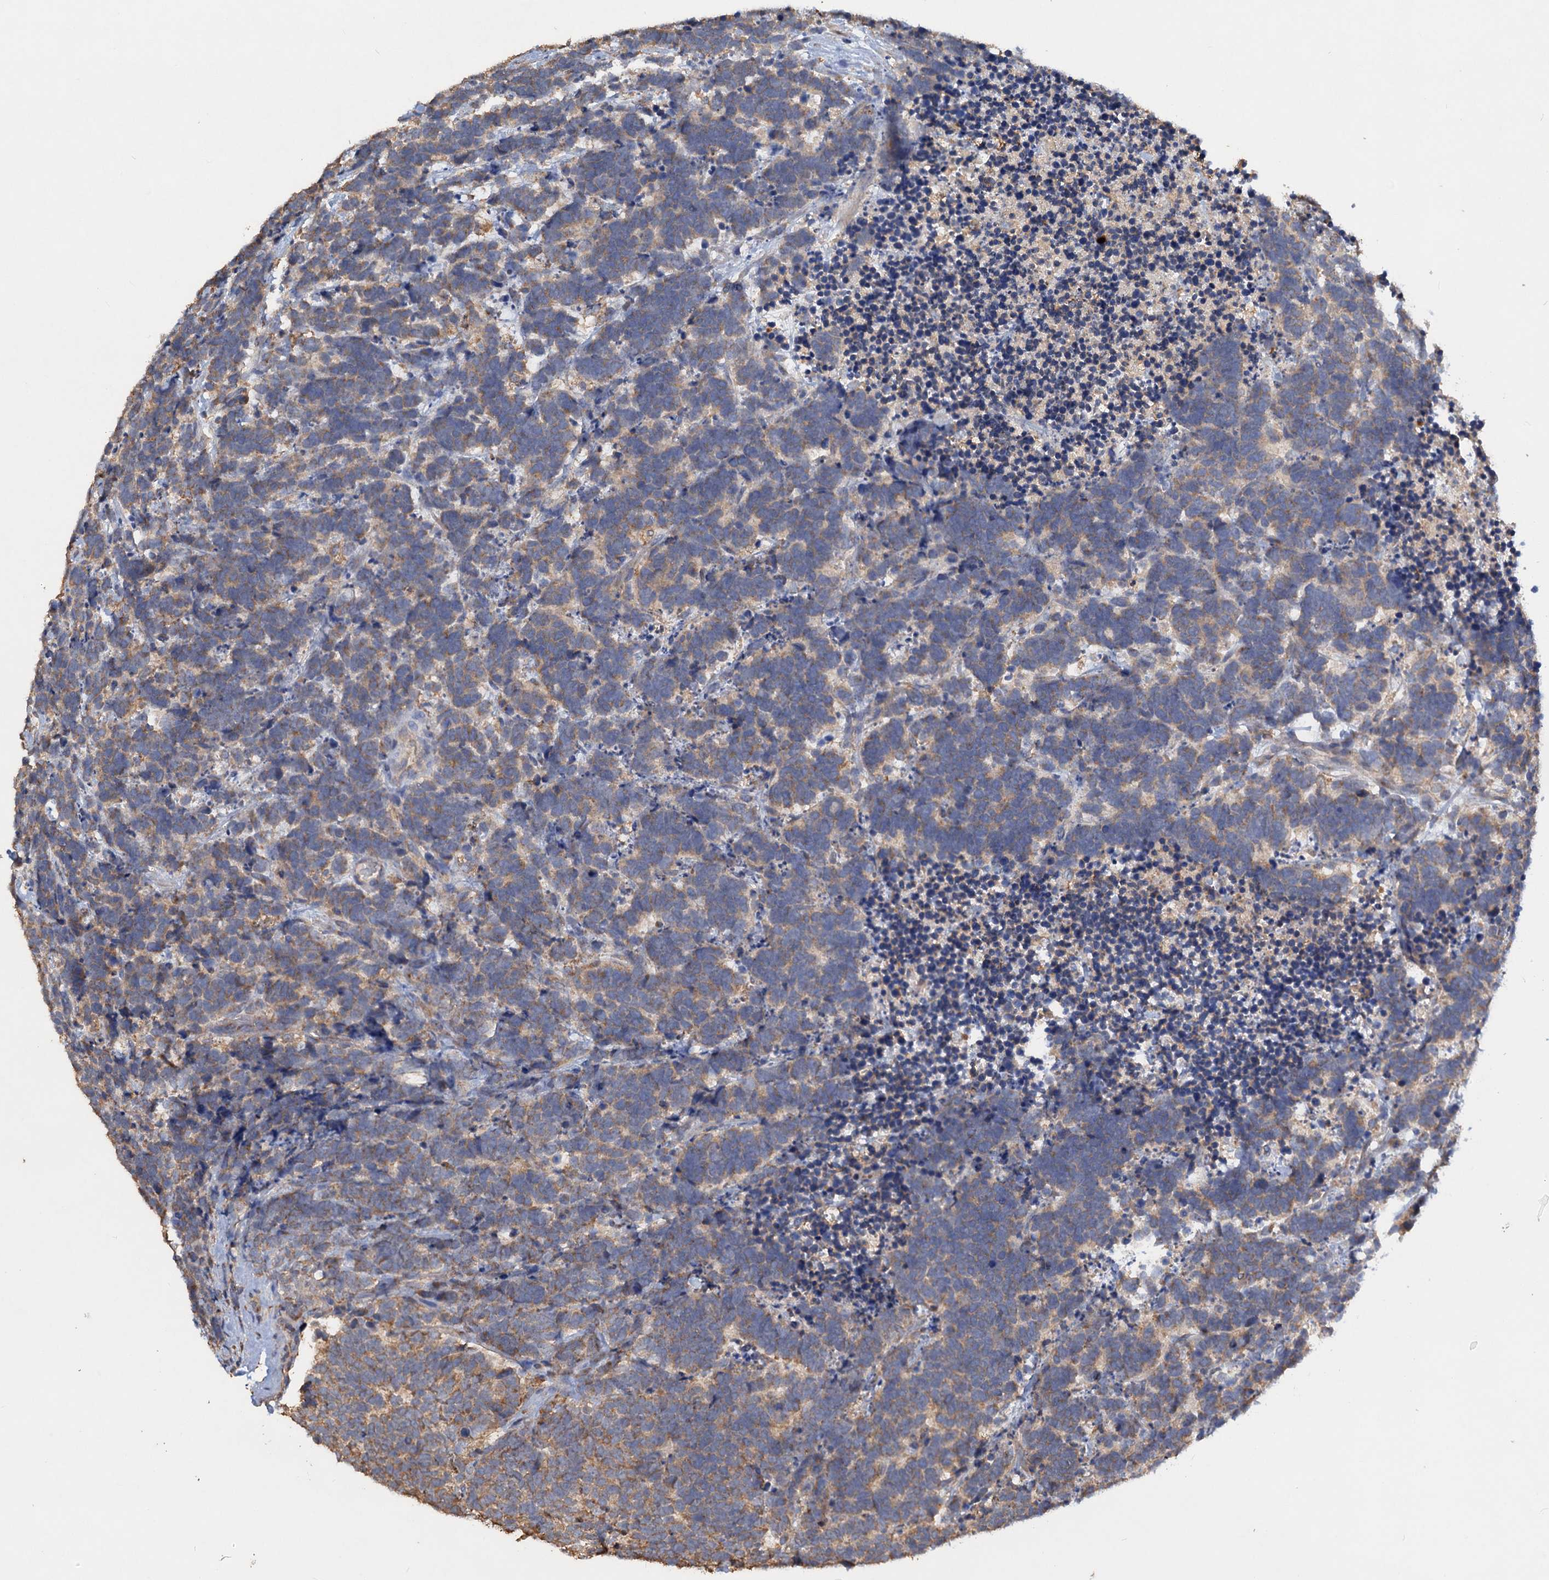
{"staining": {"intensity": "weak", "quantity": ">75%", "location": "cytoplasmic/membranous"}, "tissue": "carcinoid", "cell_type": "Tumor cells", "image_type": "cancer", "snomed": [{"axis": "morphology", "description": "Carcinoma, NOS"}, {"axis": "morphology", "description": "Carcinoid, malignant, NOS"}, {"axis": "topography", "description": "Urinary bladder"}], "caption": "High-magnification brightfield microscopy of carcinoid stained with DAB (3,3'-diaminobenzidine) (brown) and counterstained with hematoxylin (blue). tumor cells exhibit weak cytoplasmic/membranous expression is appreciated in approximately>75% of cells. (Brightfield microscopy of DAB IHC at high magnification).", "gene": "SCUBE3", "patient": {"sex": "male", "age": 57}}